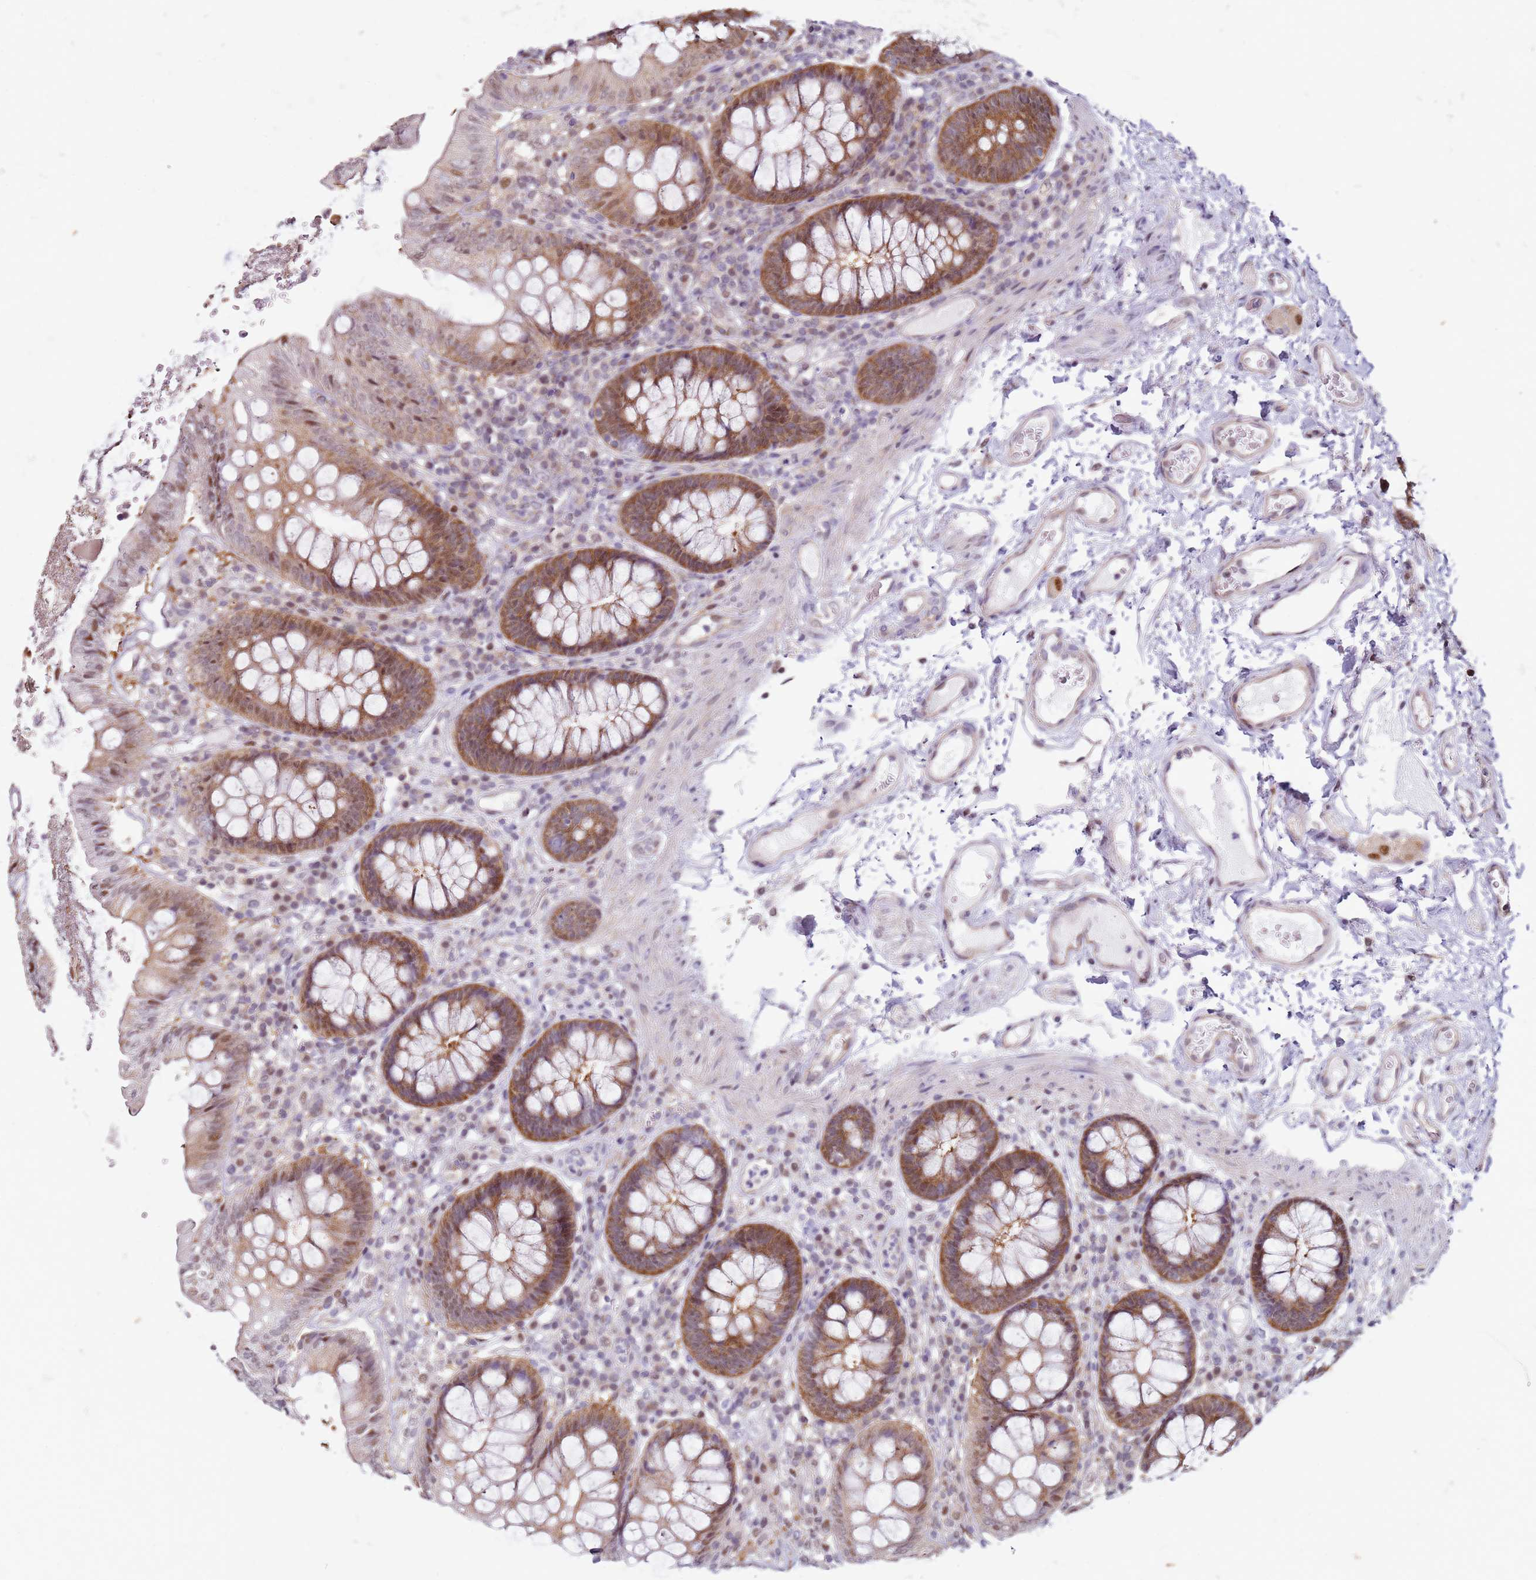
{"staining": {"intensity": "weak", "quantity": "25%-75%", "location": "cytoplasmic/membranous"}, "tissue": "colon", "cell_type": "Endothelial cells", "image_type": "normal", "snomed": [{"axis": "morphology", "description": "Normal tissue, NOS"}, {"axis": "topography", "description": "Colon"}], "caption": "IHC staining of unremarkable colon, which exhibits low levels of weak cytoplasmic/membranous expression in about 25%-75% of endothelial cells indicating weak cytoplasmic/membranous protein positivity. The staining was performed using DAB (3,3'-diaminobenzidine) (brown) for protein detection and nuclei were counterstained in hematoxylin (blue).", "gene": "PSMD4", "patient": {"sex": "male", "age": 84}}